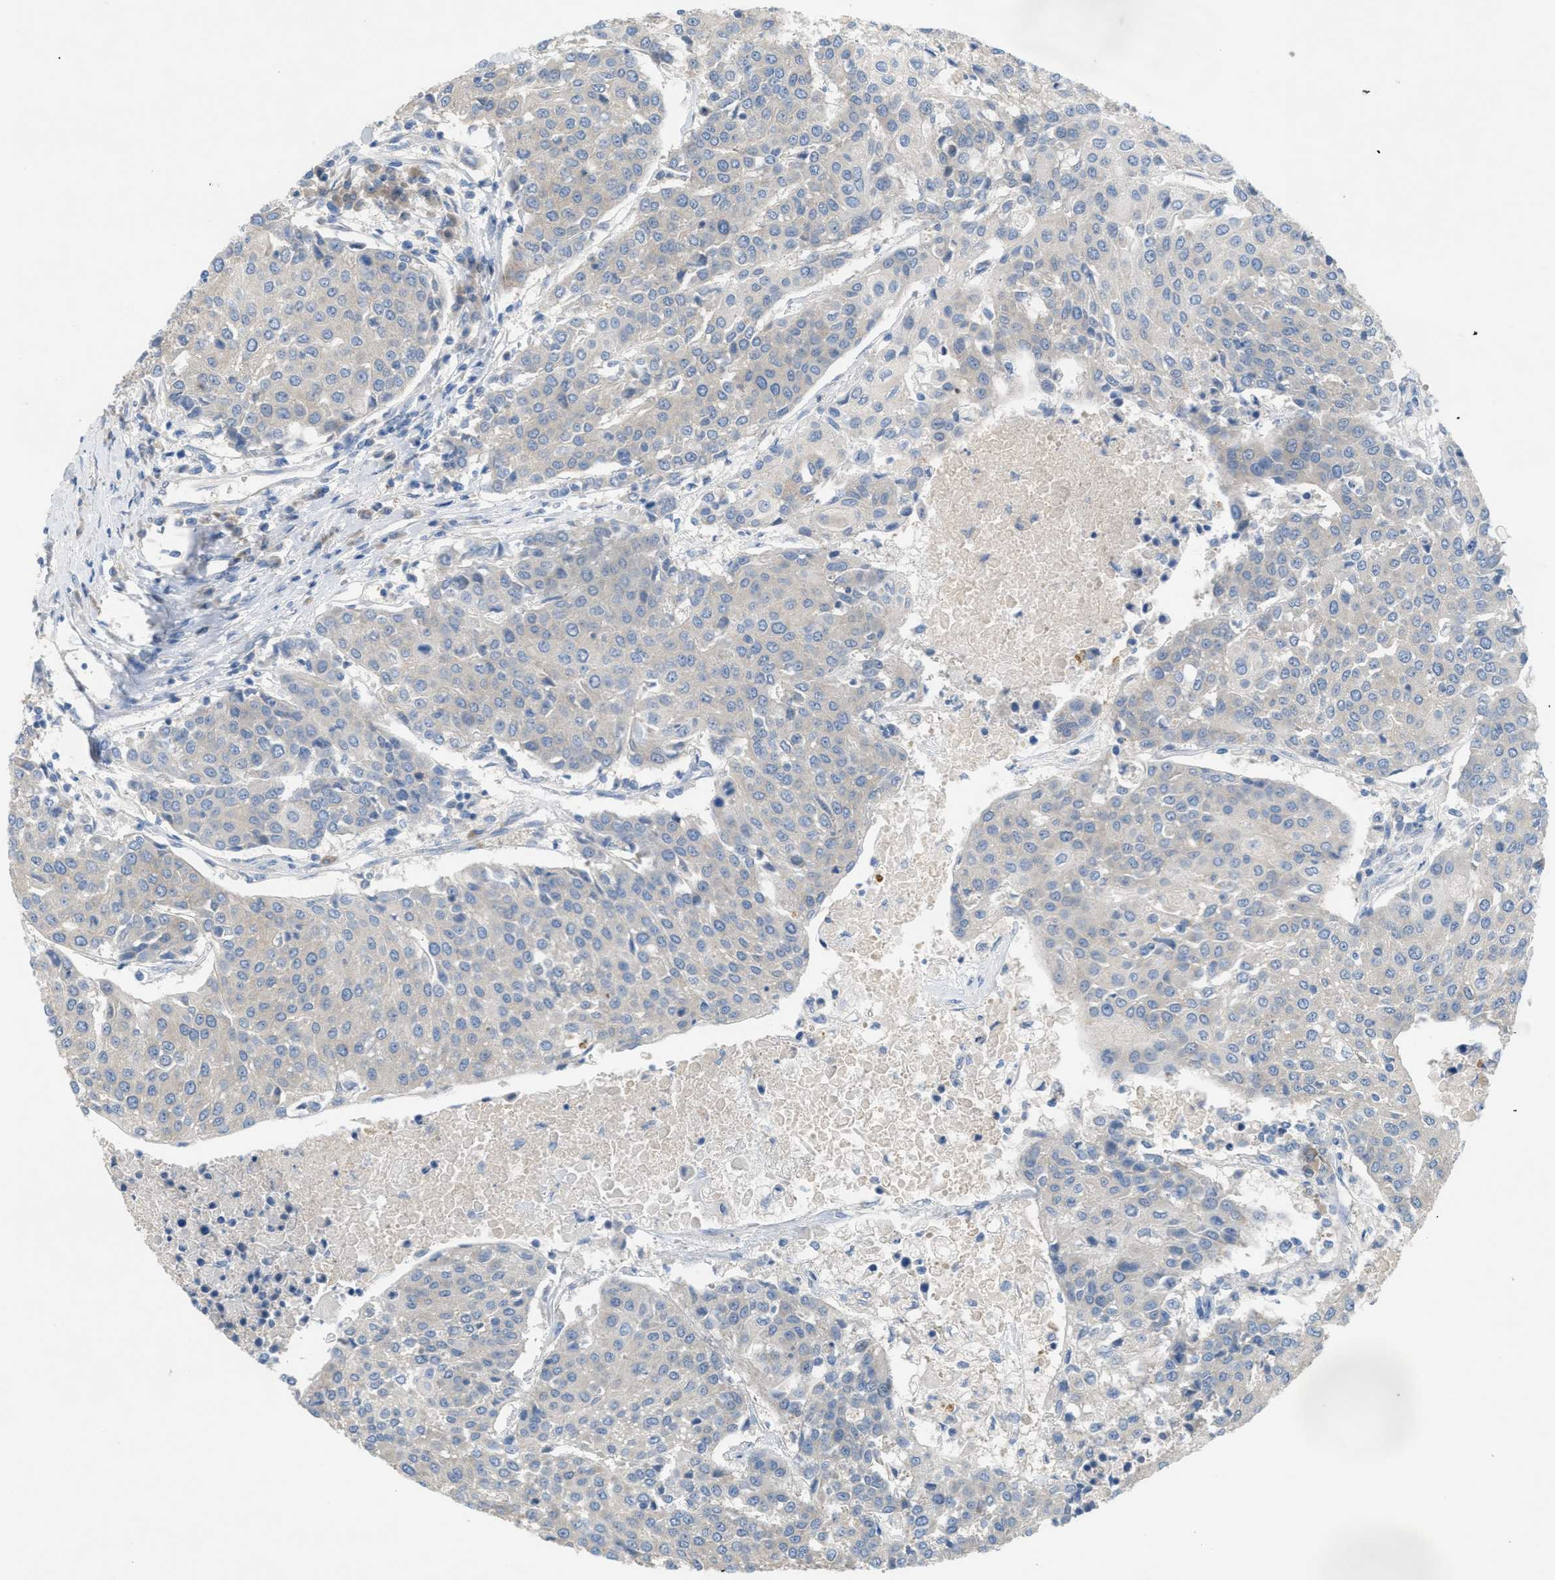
{"staining": {"intensity": "negative", "quantity": "none", "location": "none"}, "tissue": "urothelial cancer", "cell_type": "Tumor cells", "image_type": "cancer", "snomed": [{"axis": "morphology", "description": "Urothelial carcinoma, High grade"}, {"axis": "topography", "description": "Urinary bladder"}], "caption": "There is no significant staining in tumor cells of urothelial cancer.", "gene": "UBA5", "patient": {"sex": "female", "age": 85}}